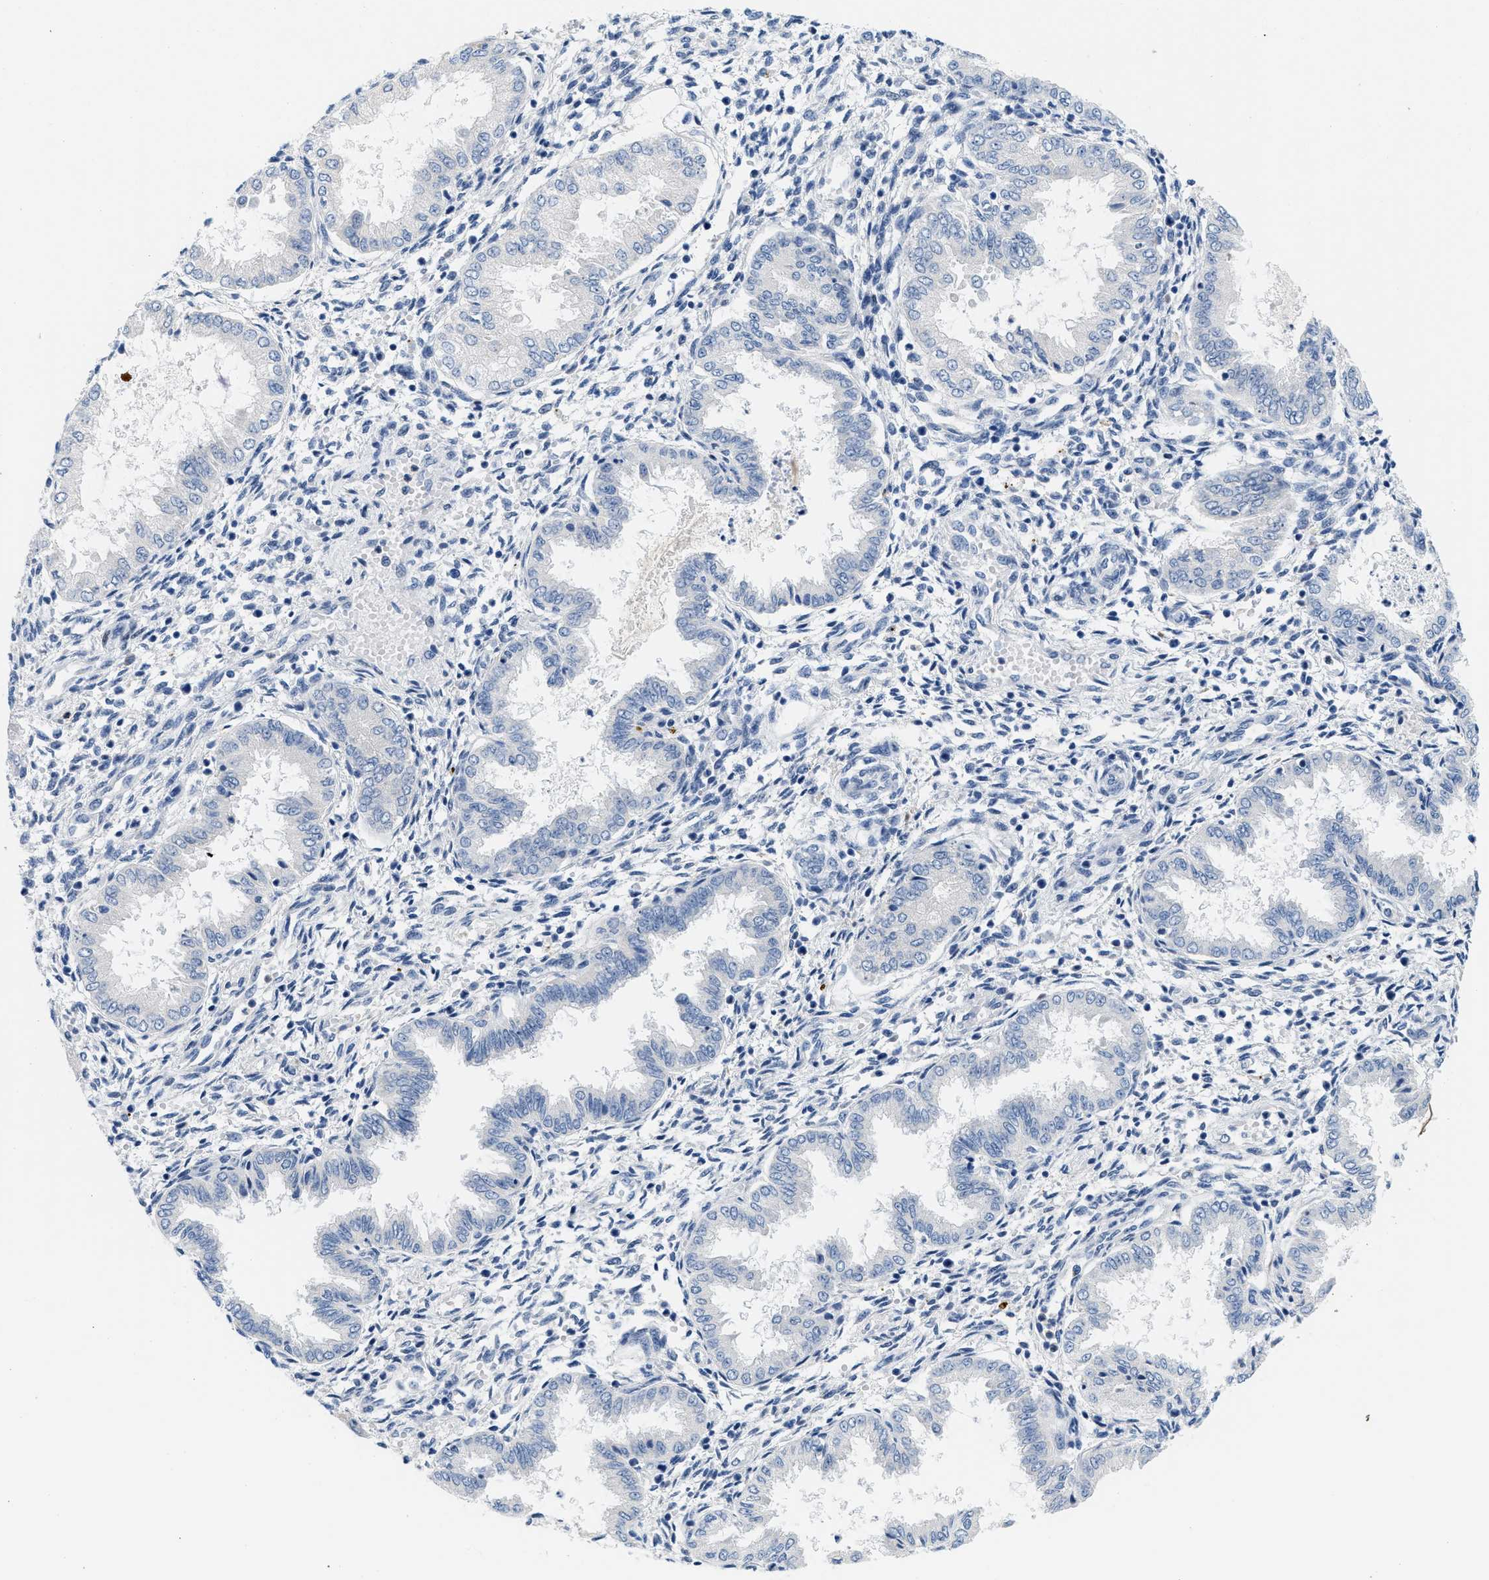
{"staining": {"intensity": "negative", "quantity": "none", "location": "none"}, "tissue": "endometrium", "cell_type": "Cells in endometrial stroma", "image_type": "normal", "snomed": [{"axis": "morphology", "description": "Normal tissue, NOS"}, {"axis": "topography", "description": "Endometrium"}], "caption": "An immunohistochemistry (IHC) micrograph of benign endometrium is shown. There is no staining in cells in endometrial stroma of endometrium. Brightfield microscopy of immunohistochemistry stained with DAB (3,3'-diaminobenzidine) (brown) and hematoxylin (blue), captured at high magnification.", "gene": "NFIX", "patient": {"sex": "female", "age": 33}}